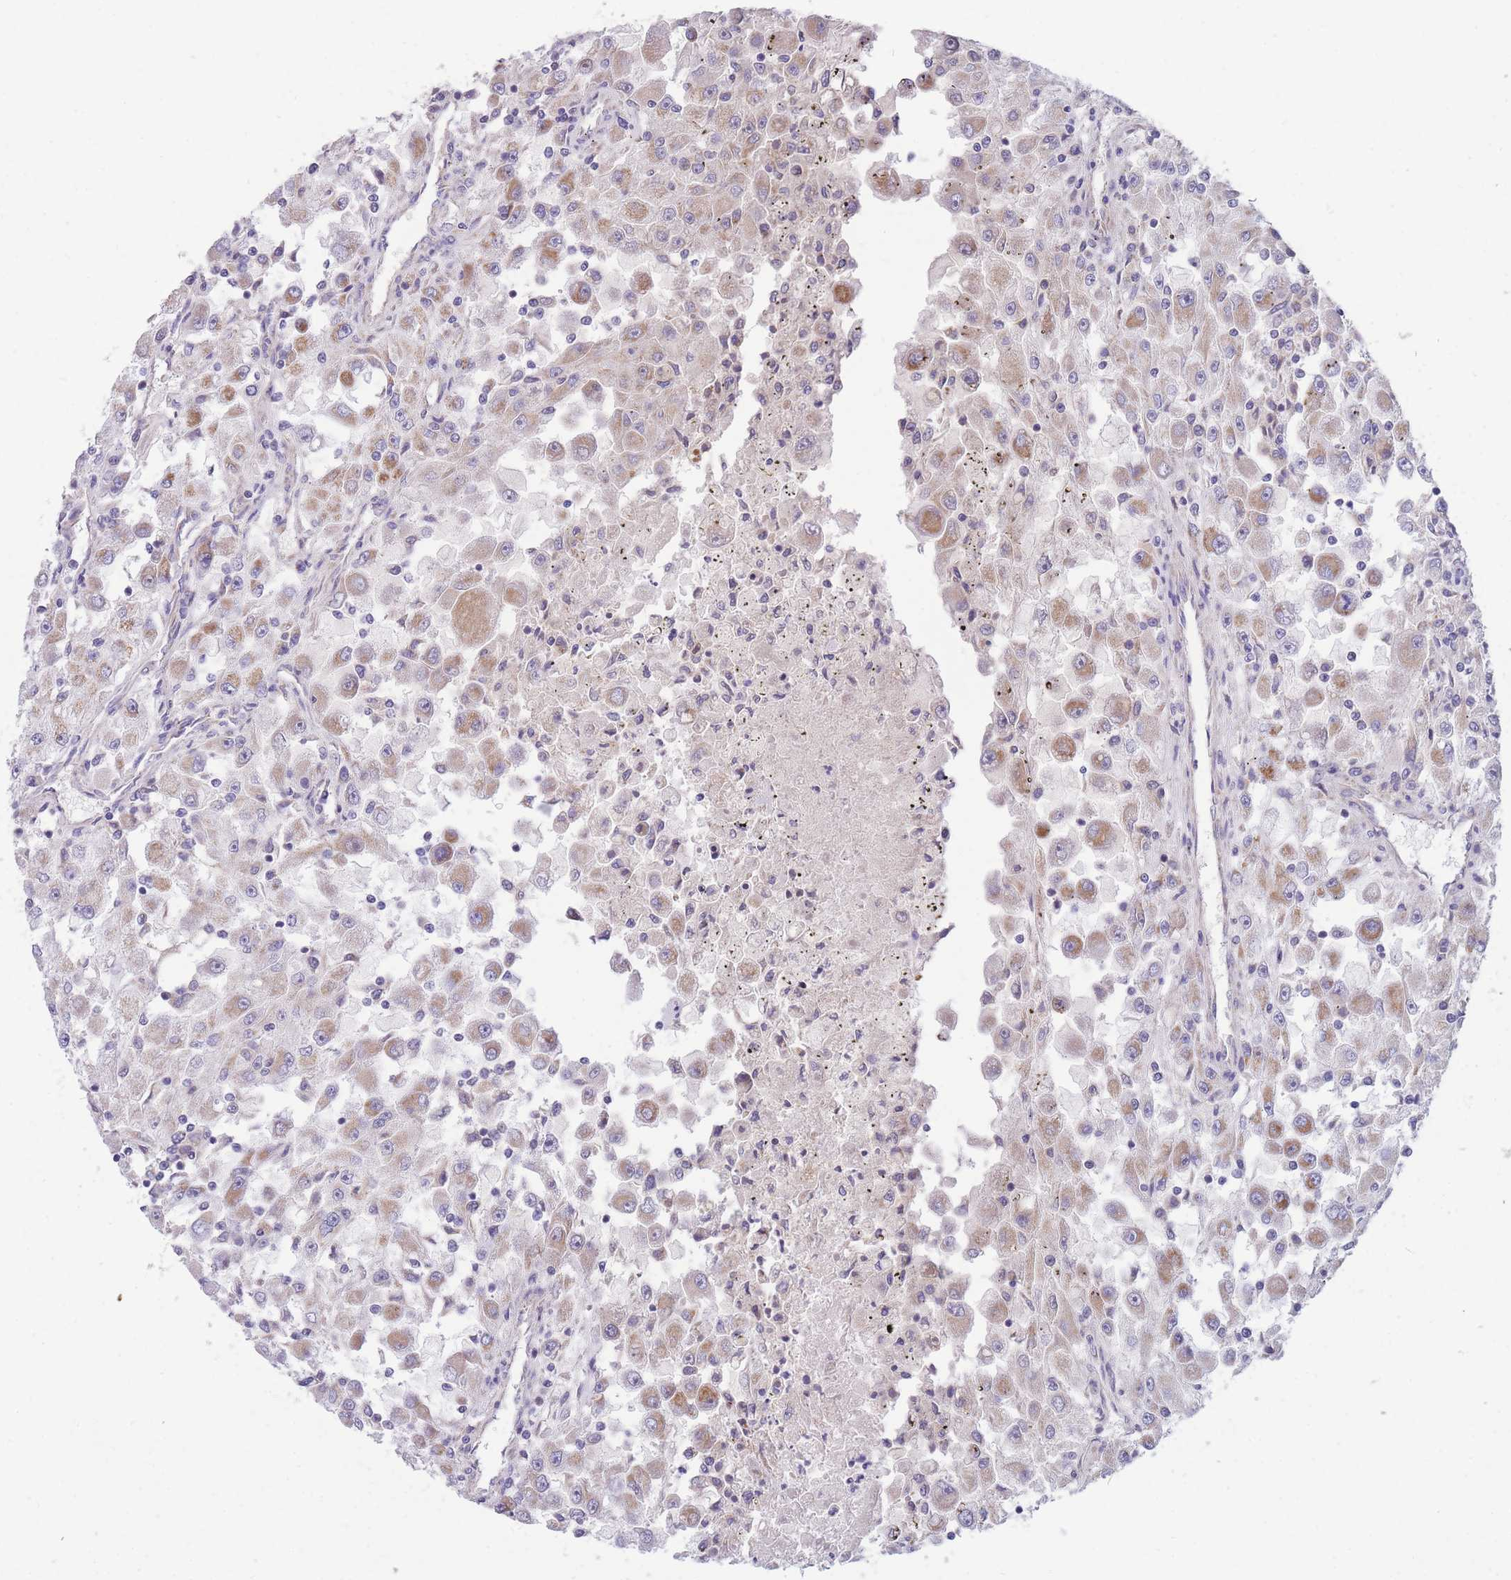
{"staining": {"intensity": "moderate", "quantity": "25%-75%", "location": "cytoplasmic/membranous"}, "tissue": "renal cancer", "cell_type": "Tumor cells", "image_type": "cancer", "snomed": [{"axis": "morphology", "description": "Adenocarcinoma, NOS"}, {"axis": "topography", "description": "Kidney"}], "caption": "This photomicrograph displays immunohistochemistry (IHC) staining of human renal cancer (adenocarcinoma), with medium moderate cytoplasmic/membranous staining in approximately 25%-75% of tumor cells.", "gene": "MRPS9", "patient": {"sex": "female", "age": 67}}